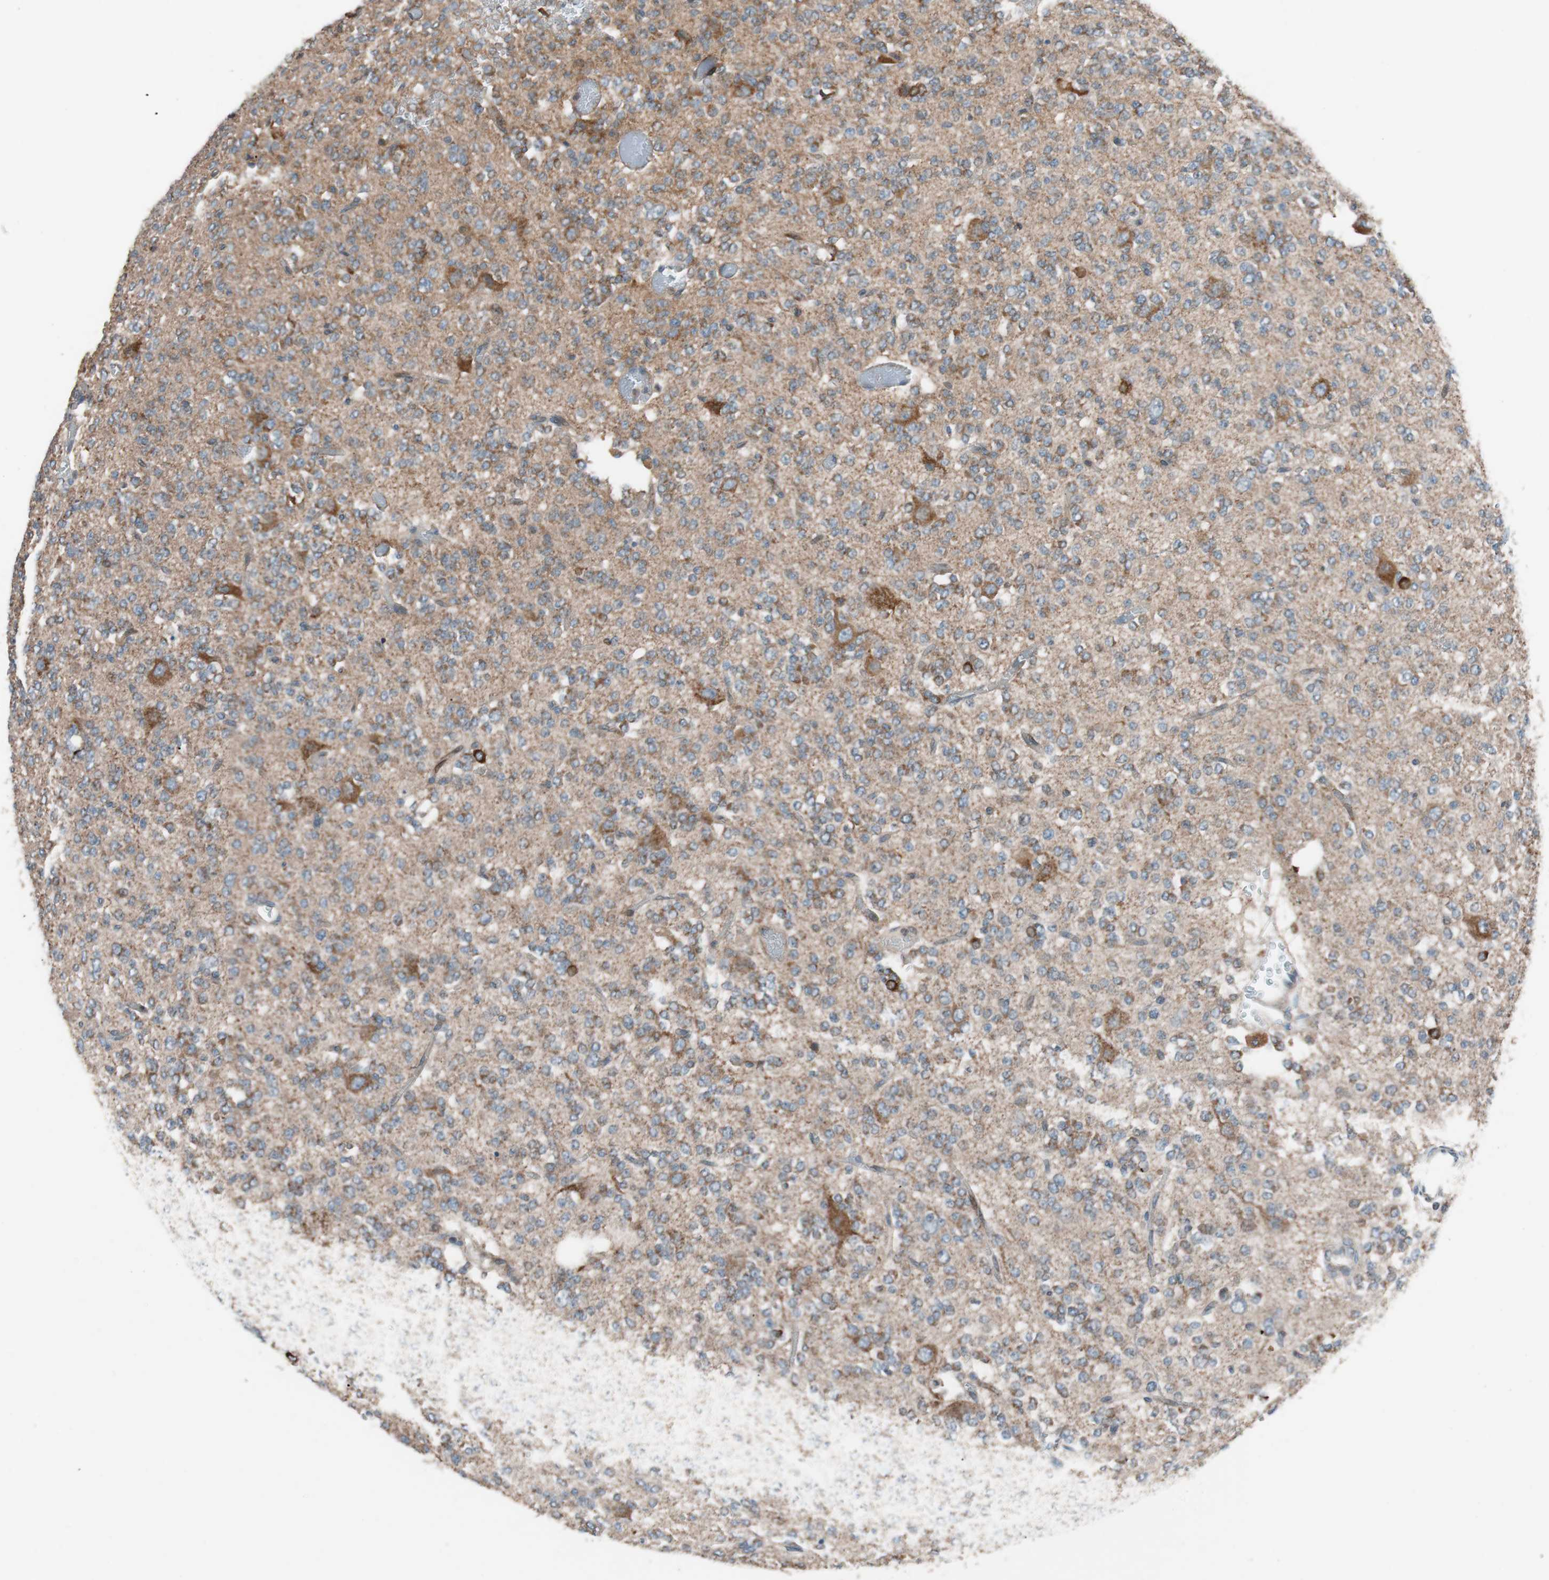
{"staining": {"intensity": "weak", "quantity": ">75%", "location": "cytoplasmic/membranous"}, "tissue": "glioma", "cell_type": "Tumor cells", "image_type": "cancer", "snomed": [{"axis": "morphology", "description": "Glioma, malignant, Low grade"}, {"axis": "topography", "description": "Brain"}], "caption": "Weak cytoplasmic/membranous protein expression is seen in about >75% of tumor cells in low-grade glioma (malignant).", "gene": "FAAH", "patient": {"sex": "male", "age": 38}}